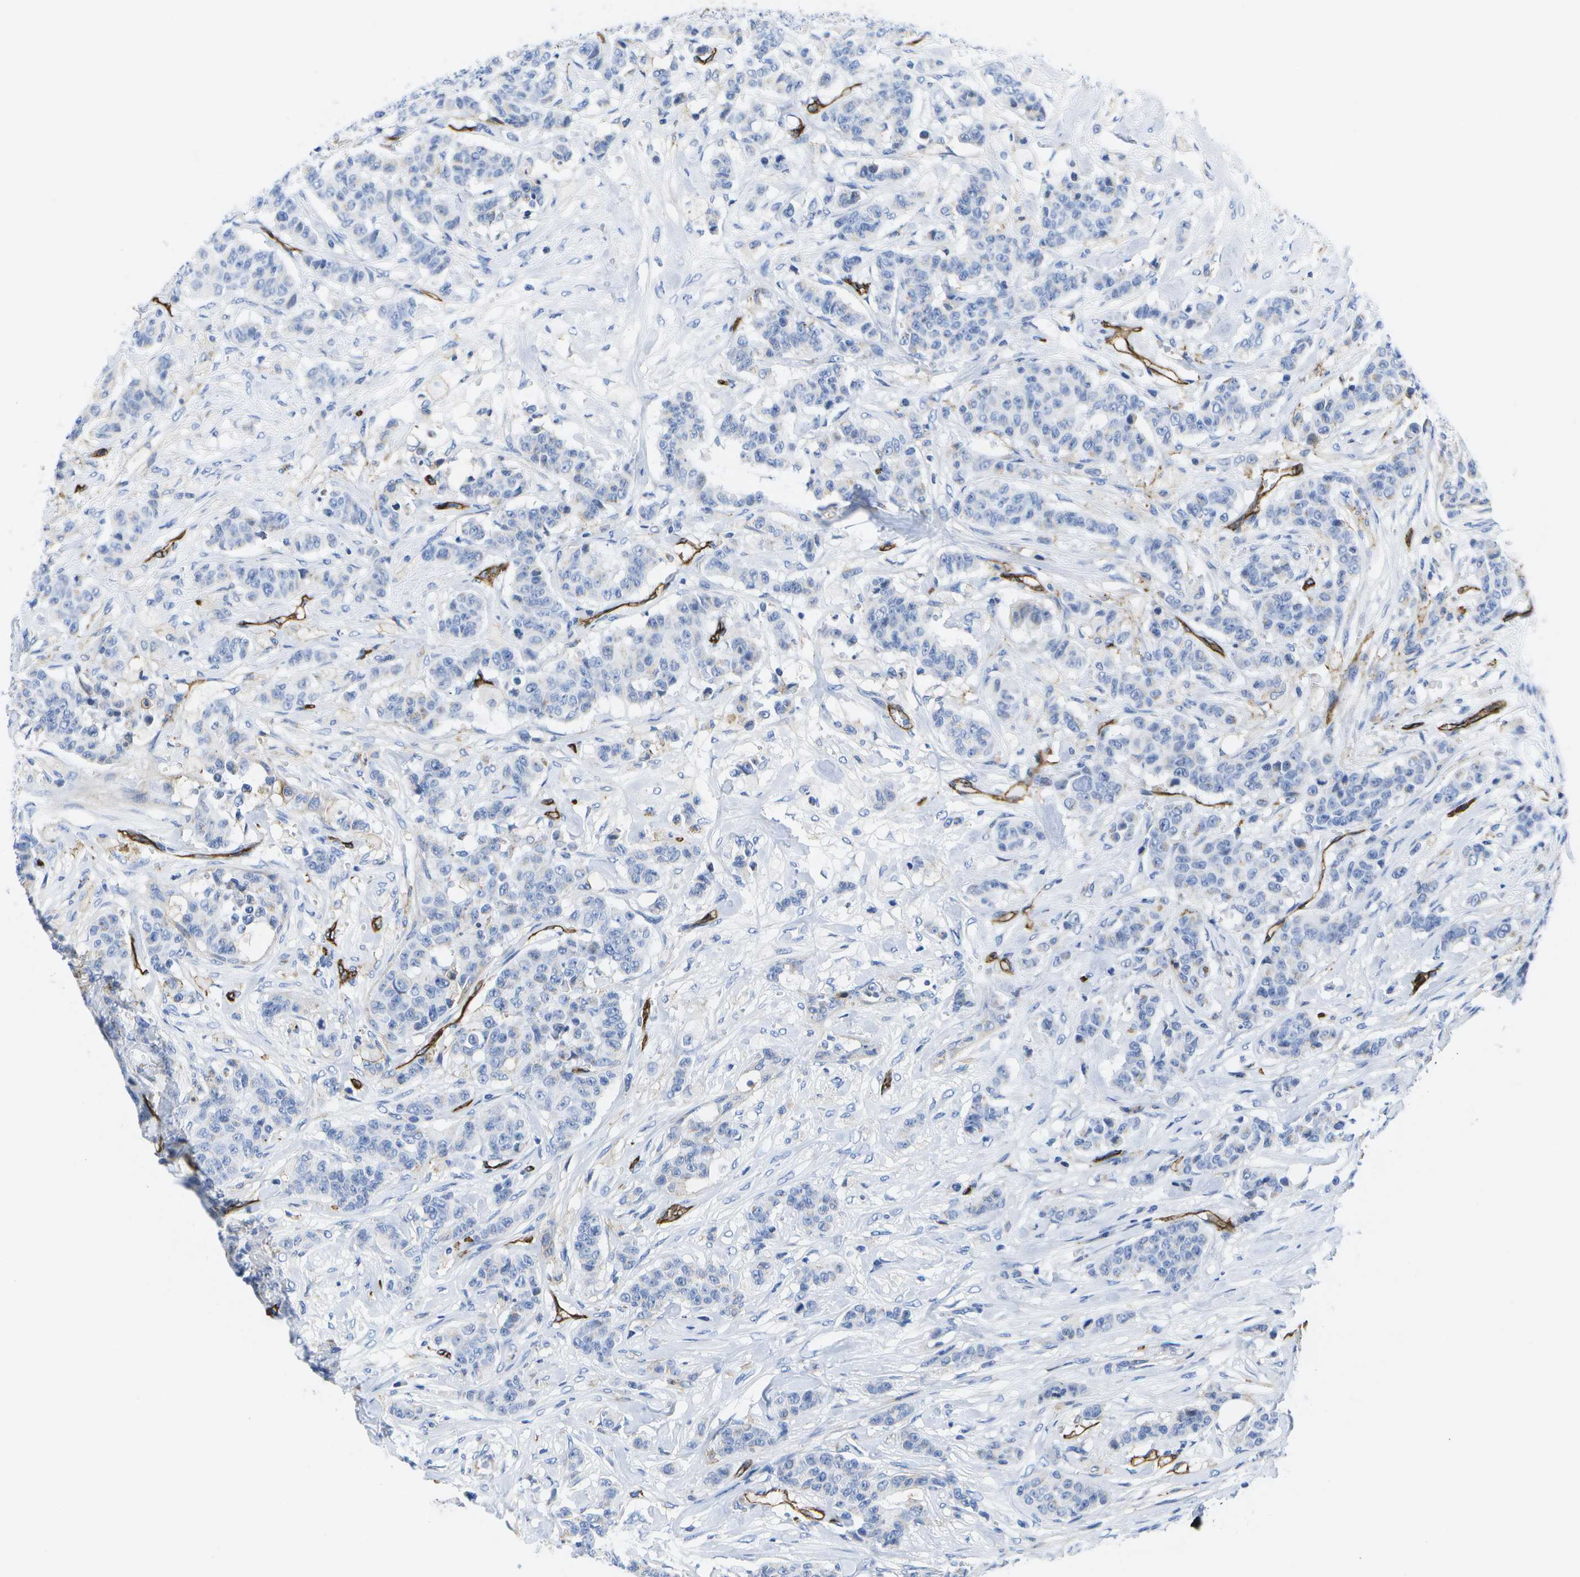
{"staining": {"intensity": "negative", "quantity": "none", "location": "none"}, "tissue": "breast cancer", "cell_type": "Tumor cells", "image_type": "cancer", "snomed": [{"axis": "morphology", "description": "Normal tissue, NOS"}, {"axis": "morphology", "description": "Duct carcinoma"}, {"axis": "topography", "description": "Breast"}], "caption": "DAB immunohistochemical staining of breast cancer shows no significant positivity in tumor cells.", "gene": "DYSF", "patient": {"sex": "female", "age": 40}}